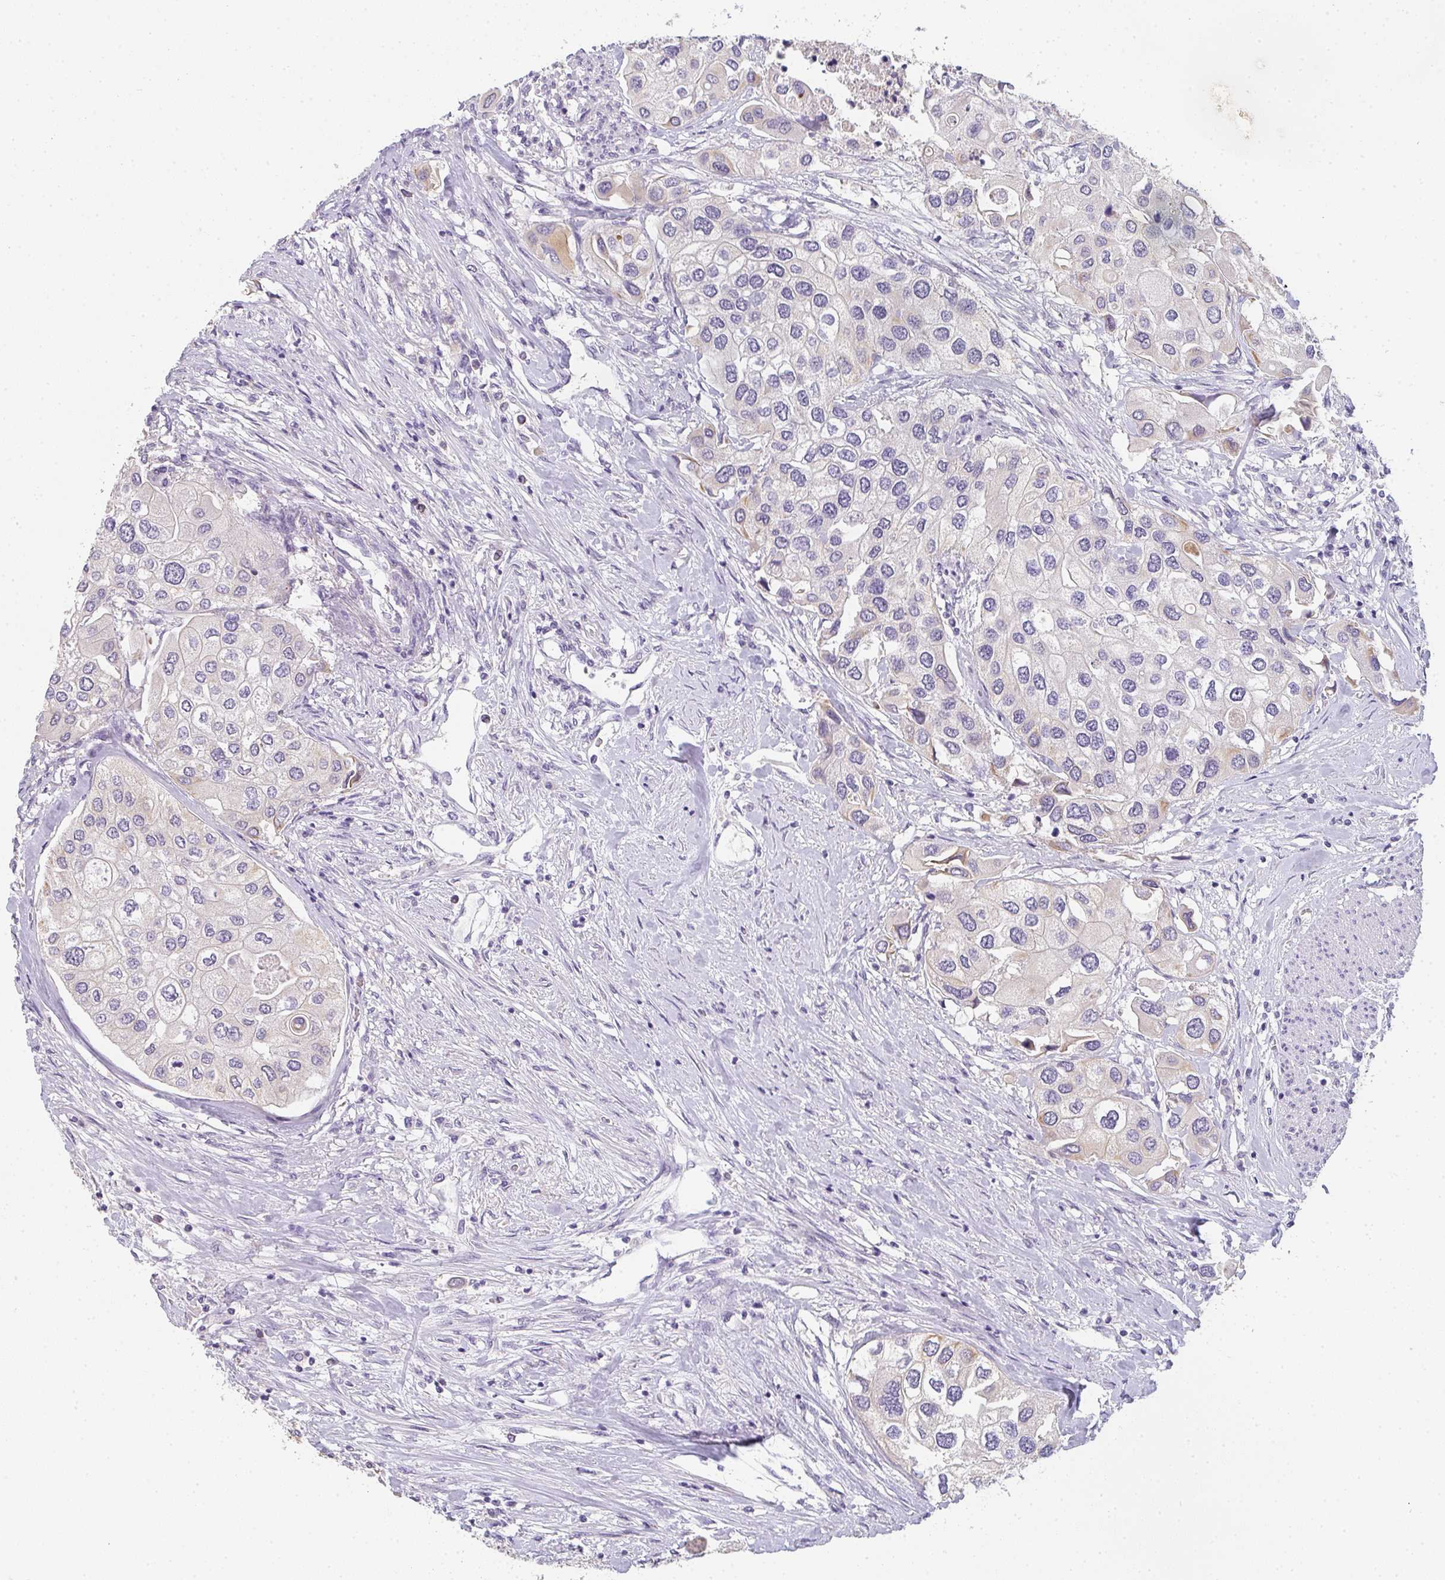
{"staining": {"intensity": "negative", "quantity": "none", "location": "none"}, "tissue": "urothelial cancer", "cell_type": "Tumor cells", "image_type": "cancer", "snomed": [{"axis": "morphology", "description": "Urothelial carcinoma, High grade"}, {"axis": "topography", "description": "Urinary bladder"}], "caption": "Tumor cells show no significant expression in urothelial carcinoma (high-grade).", "gene": "C1QTNF8", "patient": {"sex": "male", "age": 64}}